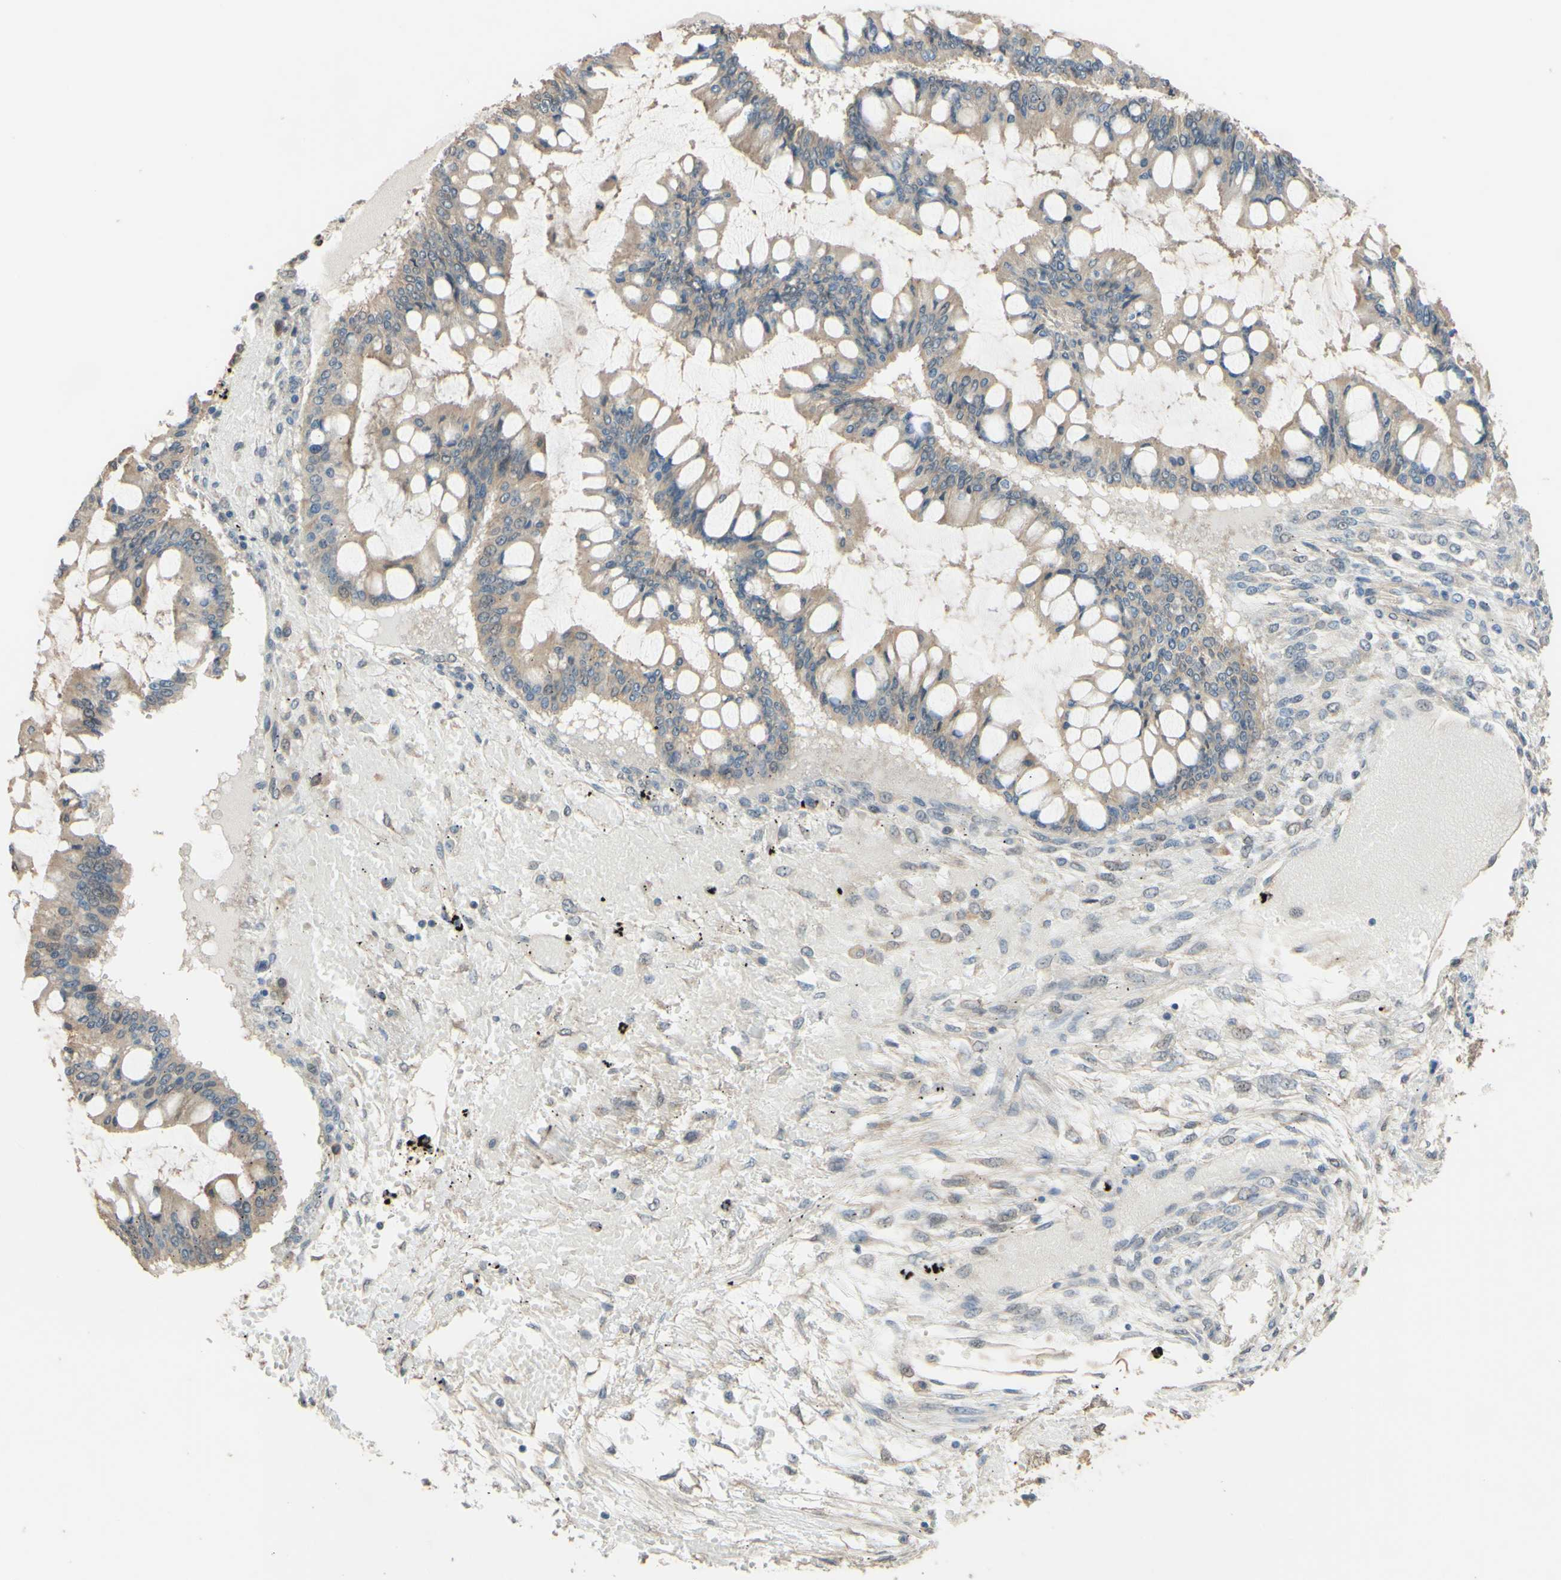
{"staining": {"intensity": "weak", "quantity": ">75%", "location": "cytoplasmic/membranous"}, "tissue": "ovarian cancer", "cell_type": "Tumor cells", "image_type": "cancer", "snomed": [{"axis": "morphology", "description": "Cystadenocarcinoma, mucinous, NOS"}, {"axis": "topography", "description": "Ovary"}], "caption": "Human mucinous cystadenocarcinoma (ovarian) stained for a protein (brown) displays weak cytoplasmic/membranous positive staining in approximately >75% of tumor cells.", "gene": "SMIM19", "patient": {"sex": "female", "age": 73}}